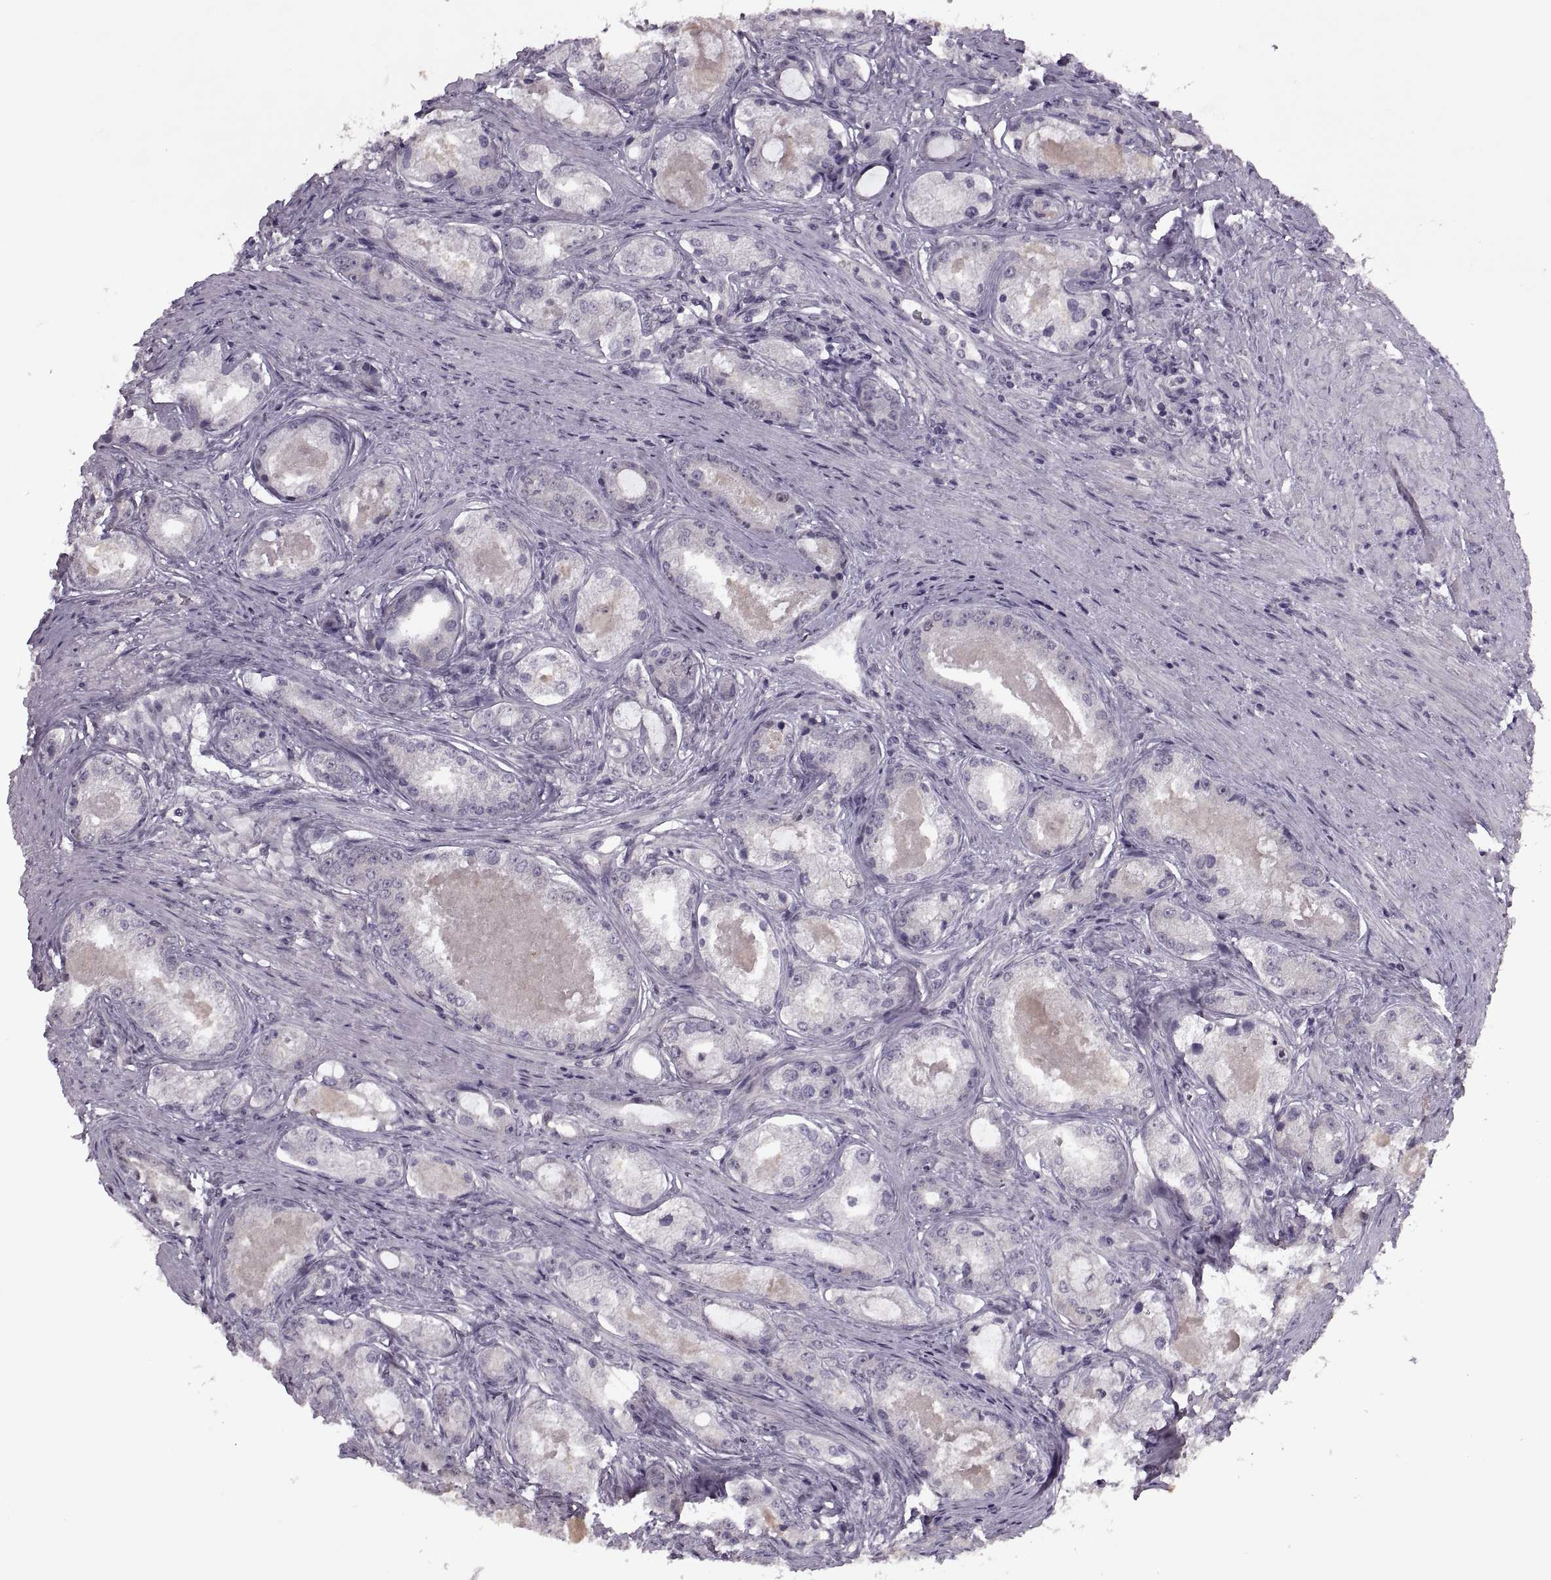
{"staining": {"intensity": "negative", "quantity": "none", "location": "none"}, "tissue": "prostate cancer", "cell_type": "Tumor cells", "image_type": "cancer", "snomed": [{"axis": "morphology", "description": "Adenocarcinoma, Low grade"}, {"axis": "topography", "description": "Prostate"}], "caption": "Immunohistochemical staining of prostate cancer demonstrates no significant expression in tumor cells.", "gene": "CACNA1F", "patient": {"sex": "male", "age": 68}}